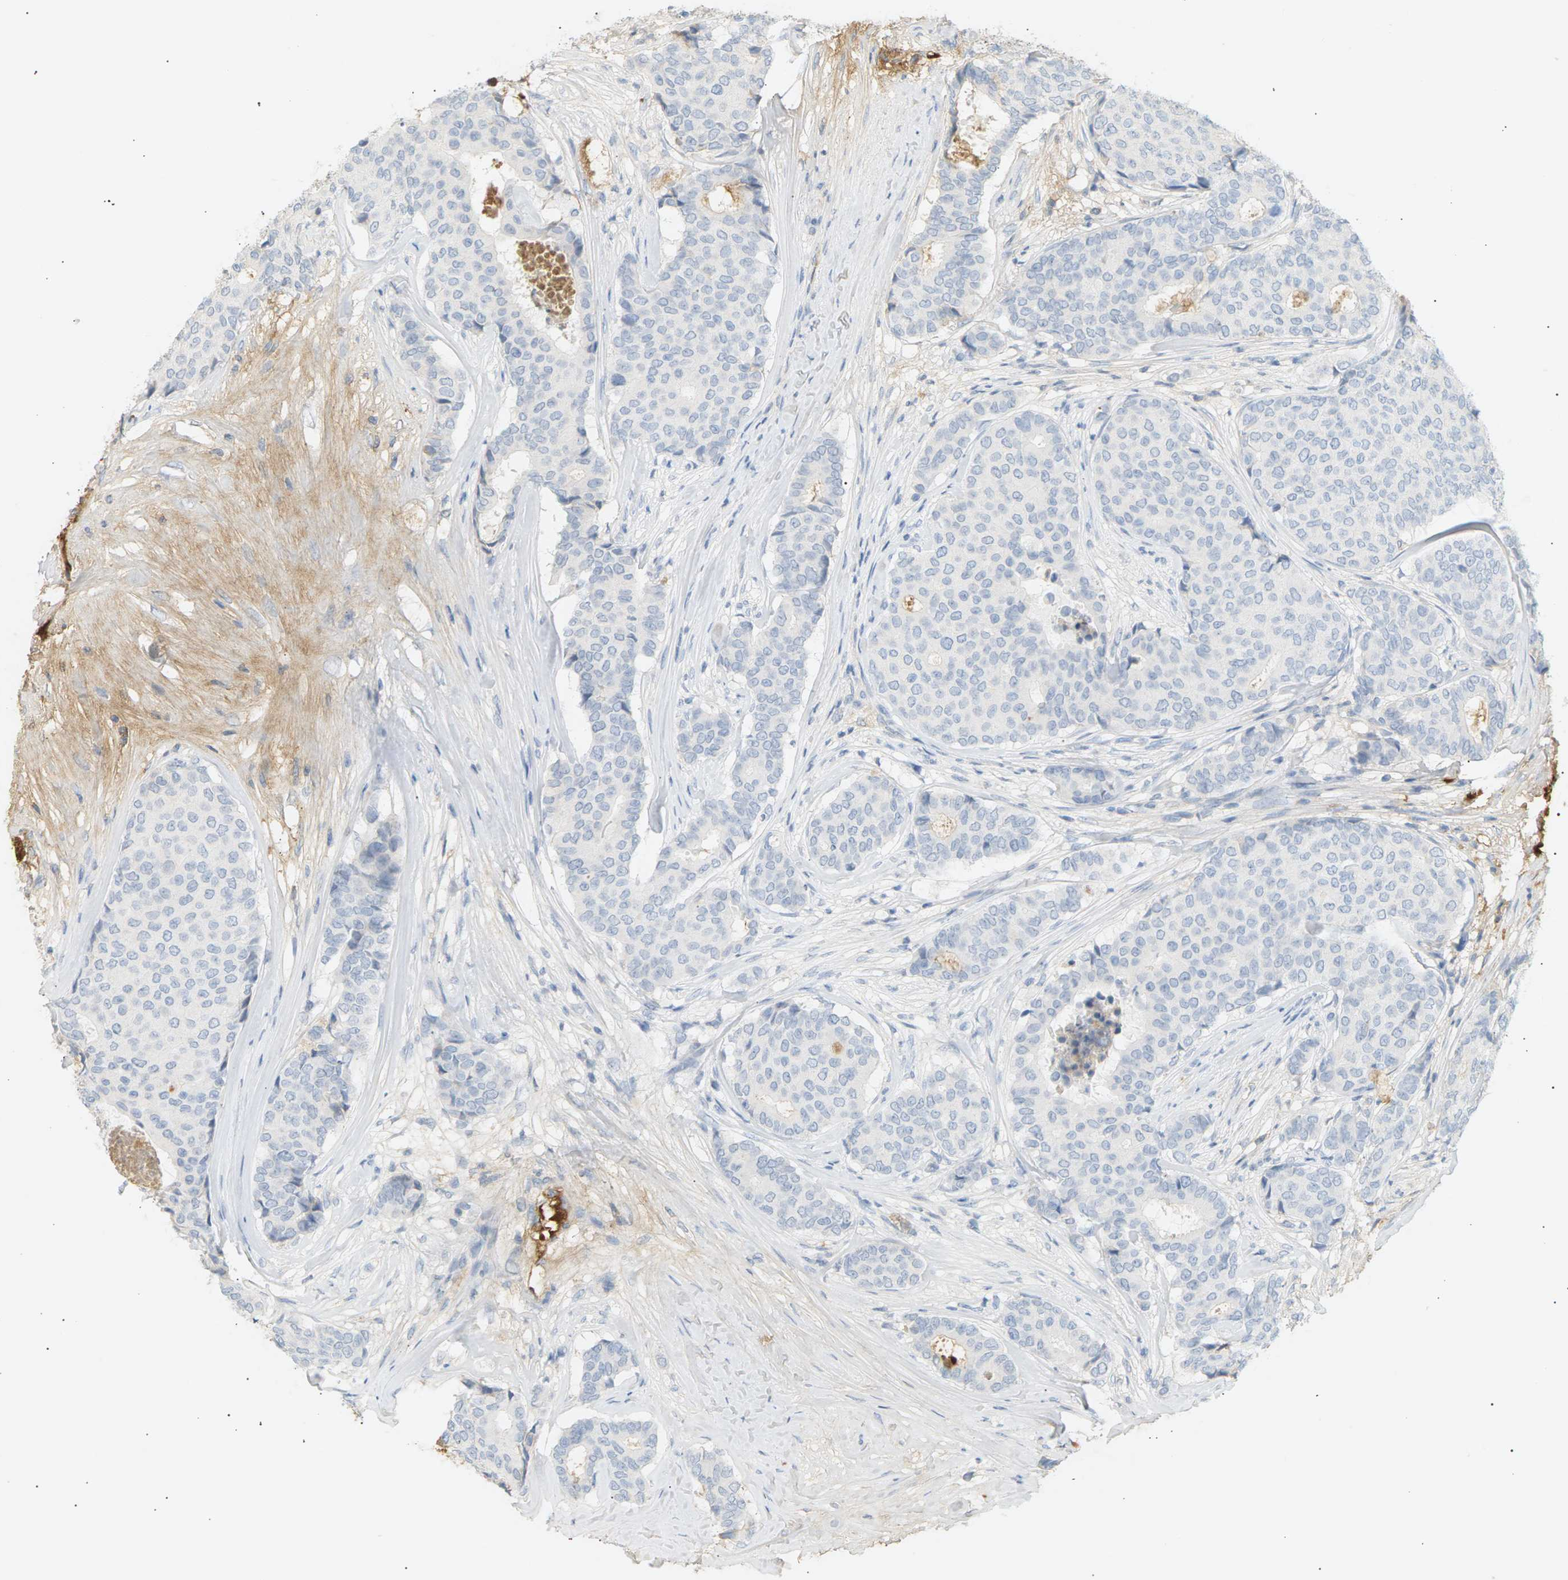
{"staining": {"intensity": "negative", "quantity": "none", "location": "none"}, "tissue": "breast cancer", "cell_type": "Tumor cells", "image_type": "cancer", "snomed": [{"axis": "morphology", "description": "Duct carcinoma"}, {"axis": "topography", "description": "Breast"}], "caption": "Immunohistochemical staining of breast cancer (infiltrating ductal carcinoma) demonstrates no significant positivity in tumor cells.", "gene": "IGLC3", "patient": {"sex": "female", "age": 75}}